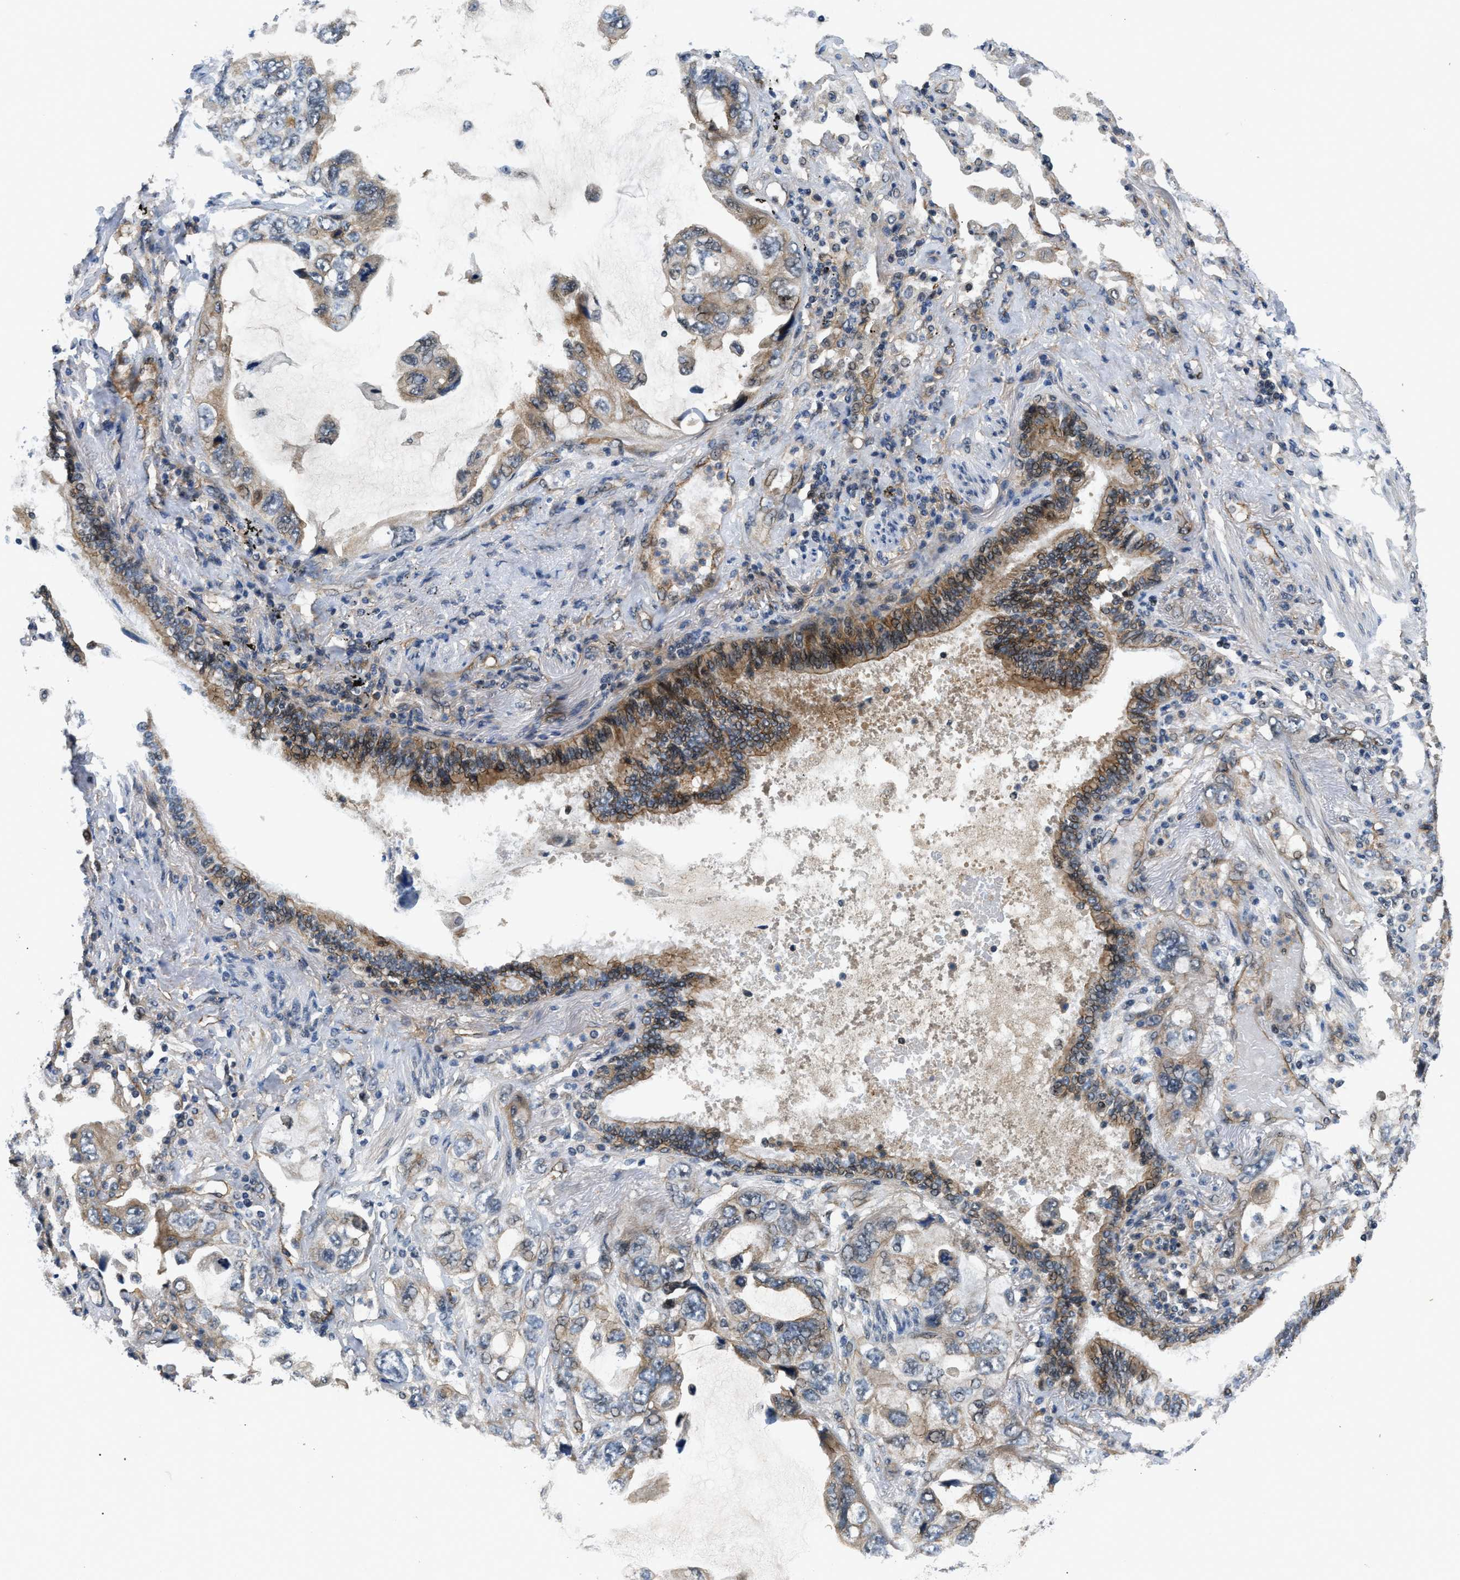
{"staining": {"intensity": "moderate", "quantity": "25%-75%", "location": "cytoplasmic/membranous"}, "tissue": "lung cancer", "cell_type": "Tumor cells", "image_type": "cancer", "snomed": [{"axis": "morphology", "description": "Squamous cell carcinoma, NOS"}, {"axis": "topography", "description": "Lung"}], "caption": "Immunohistochemical staining of human lung cancer exhibits medium levels of moderate cytoplasmic/membranous expression in approximately 25%-75% of tumor cells.", "gene": "COPS2", "patient": {"sex": "female", "age": 73}}